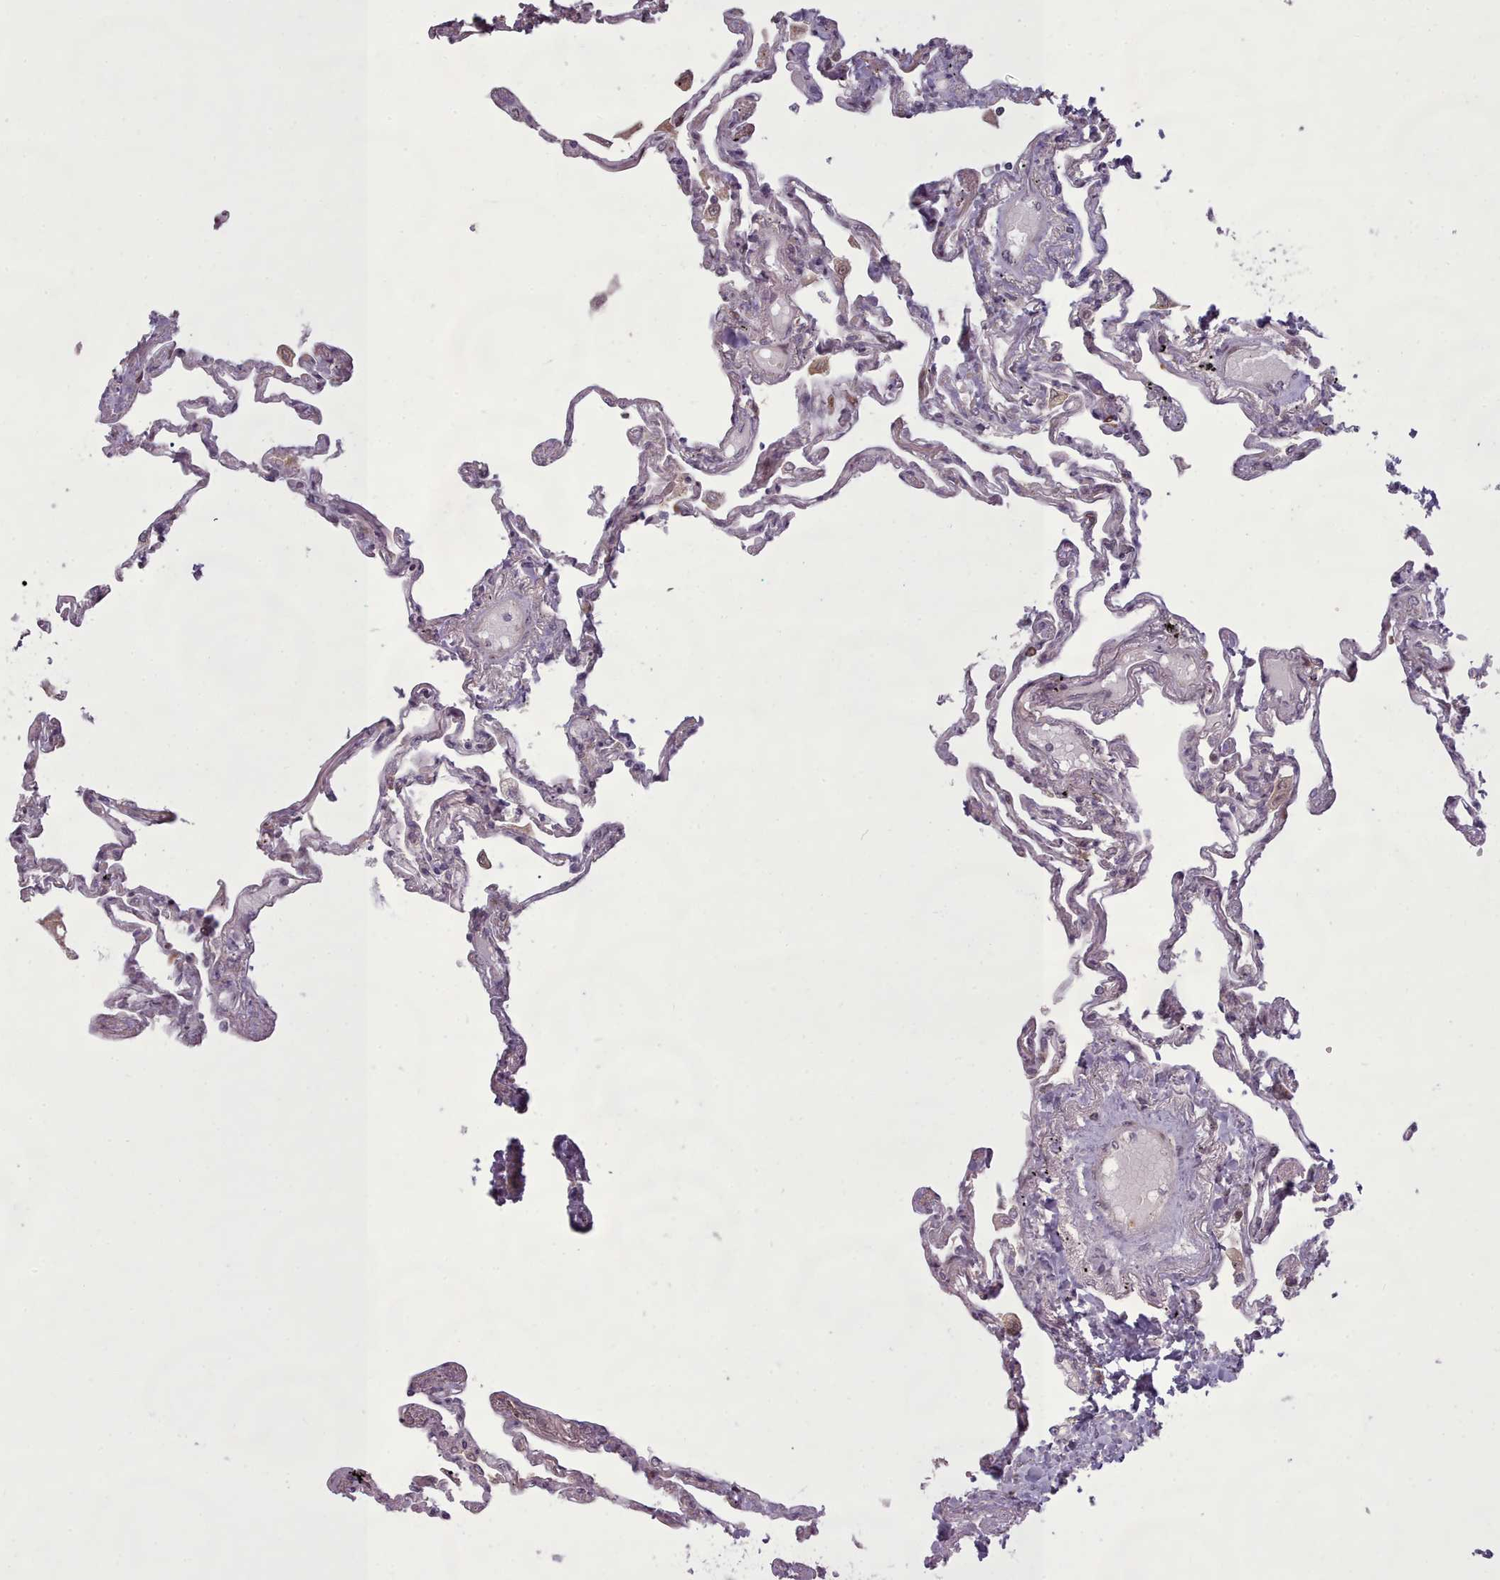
{"staining": {"intensity": "negative", "quantity": "none", "location": "none"}, "tissue": "lung", "cell_type": "Alveolar cells", "image_type": "normal", "snomed": [{"axis": "morphology", "description": "Normal tissue, NOS"}, {"axis": "topography", "description": "Lung"}], "caption": "This is an IHC photomicrograph of normal lung. There is no expression in alveolar cells.", "gene": "LGALS9B", "patient": {"sex": "female", "age": 67}}